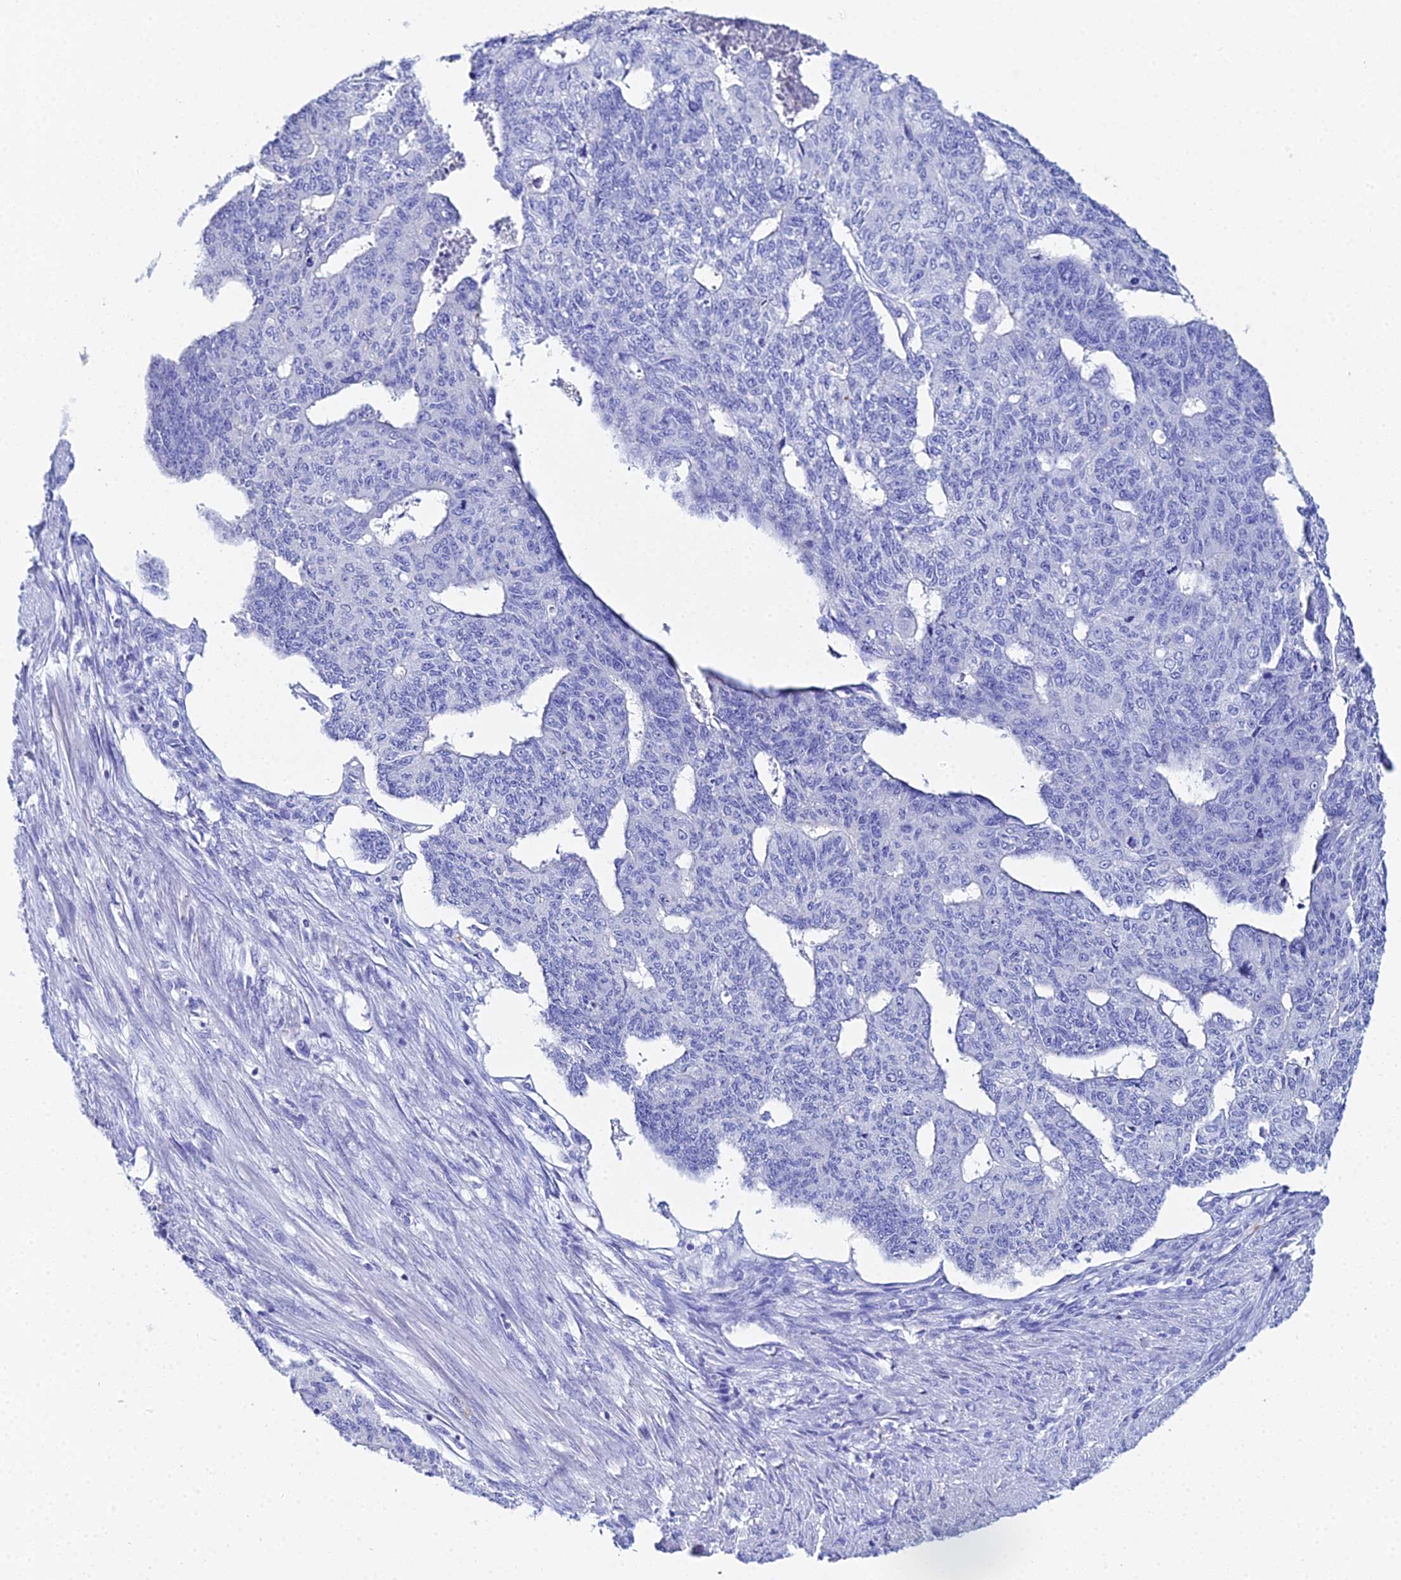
{"staining": {"intensity": "negative", "quantity": "none", "location": "none"}, "tissue": "endometrial cancer", "cell_type": "Tumor cells", "image_type": "cancer", "snomed": [{"axis": "morphology", "description": "Adenocarcinoma, NOS"}, {"axis": "topography", "description": "Endometrium"}], "caption": "Immunohistochemical staining of endometrial adenocarcinoma exhibits no significant positivity in tumor cells.", "gene": "CELA3A", "patient": {"sex": "female", "age": 32}}